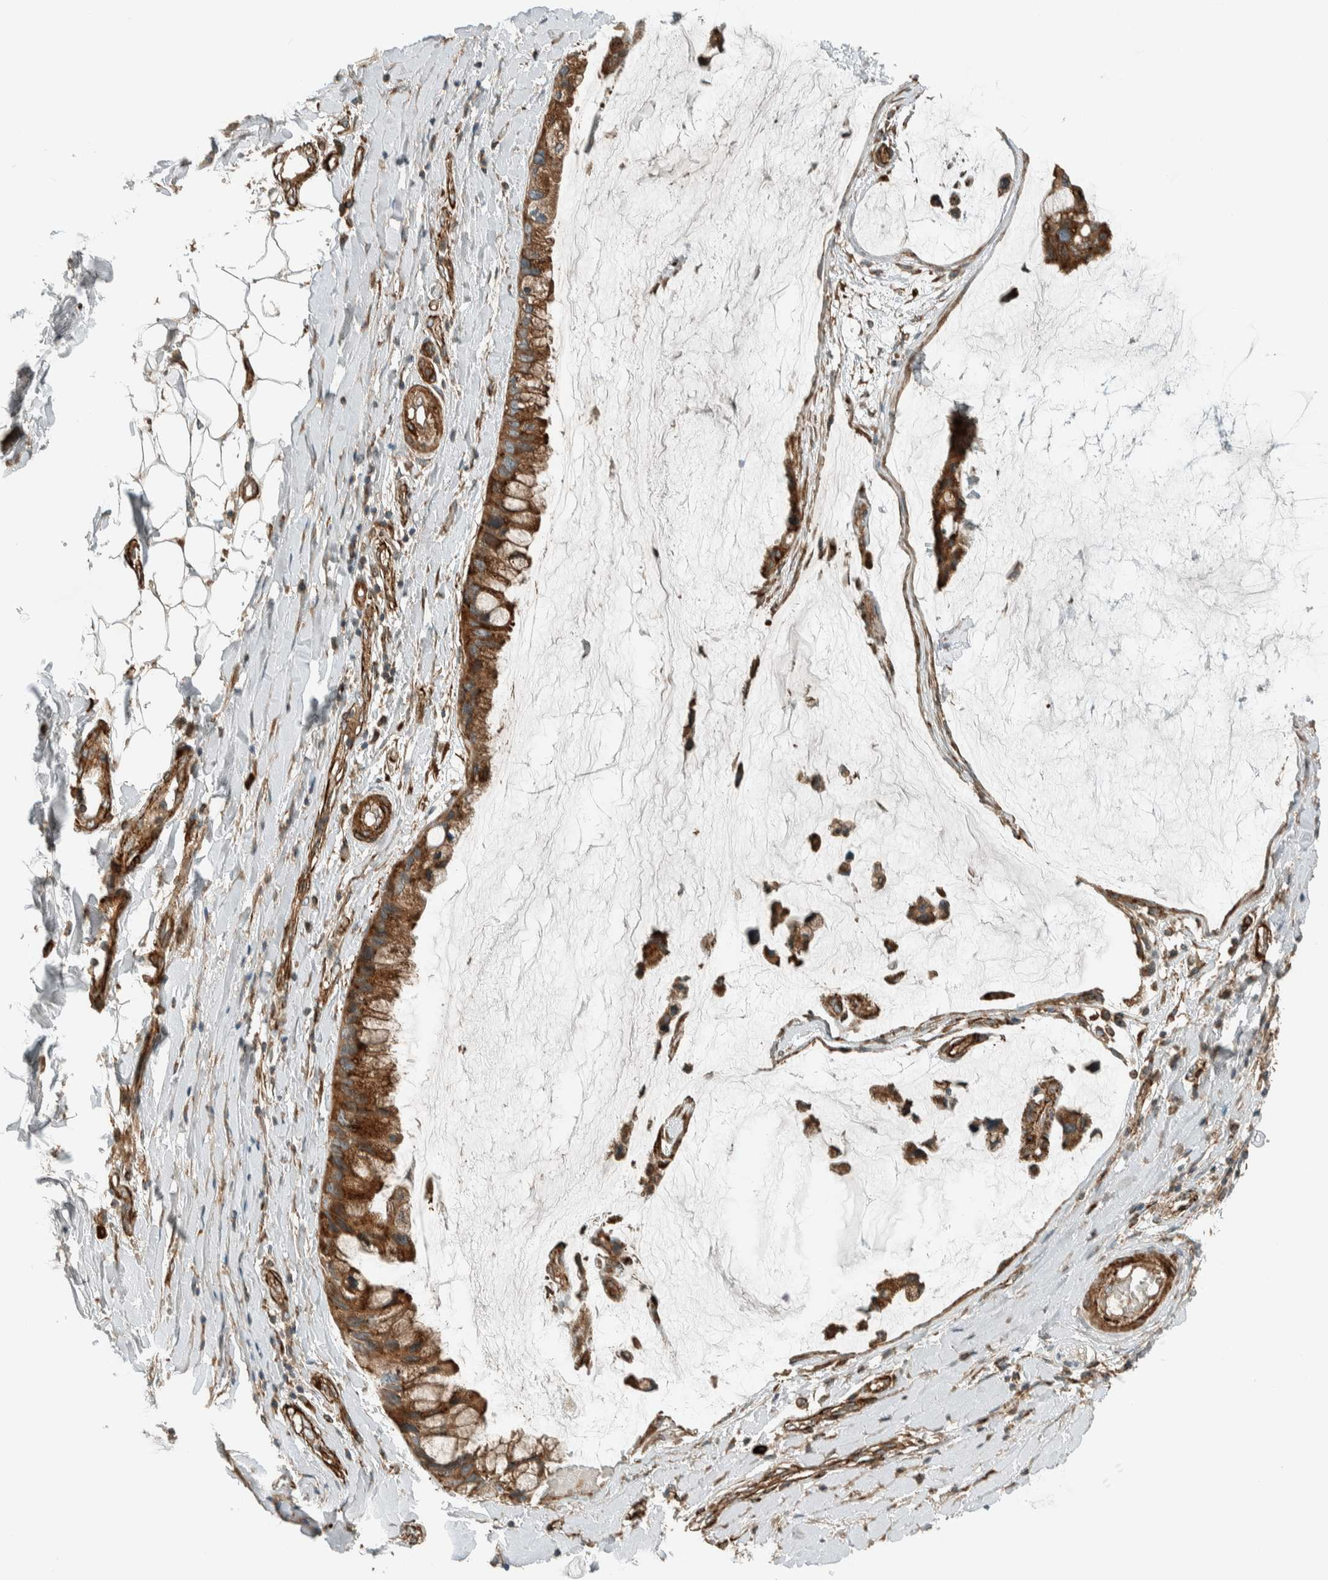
{"staining": {"intensity": "moderate", "quantity": ">75%", "location": "cytoplasmic/membranous"}, "tissue": "ovarian cancer", "cell_type": "Tumor cells", "image_type": "cancer", "snomed": [{"axis": "morphology", "description": "Cystadenocarcinoma, mucinous, NOS"}, {"axis": "topography", "description": "Ovary"}], "caption": "This micrograph demonstrates immunohistochemistry (IHC) staining of ovarian cancer (mucinous cystadenocarcinoma), with medium moderate cytoplasmic/membranous expression in approximately >75% of tumor cells.", "gene": "EXOC7", "patient": {"sex": "female", "age": 39}}